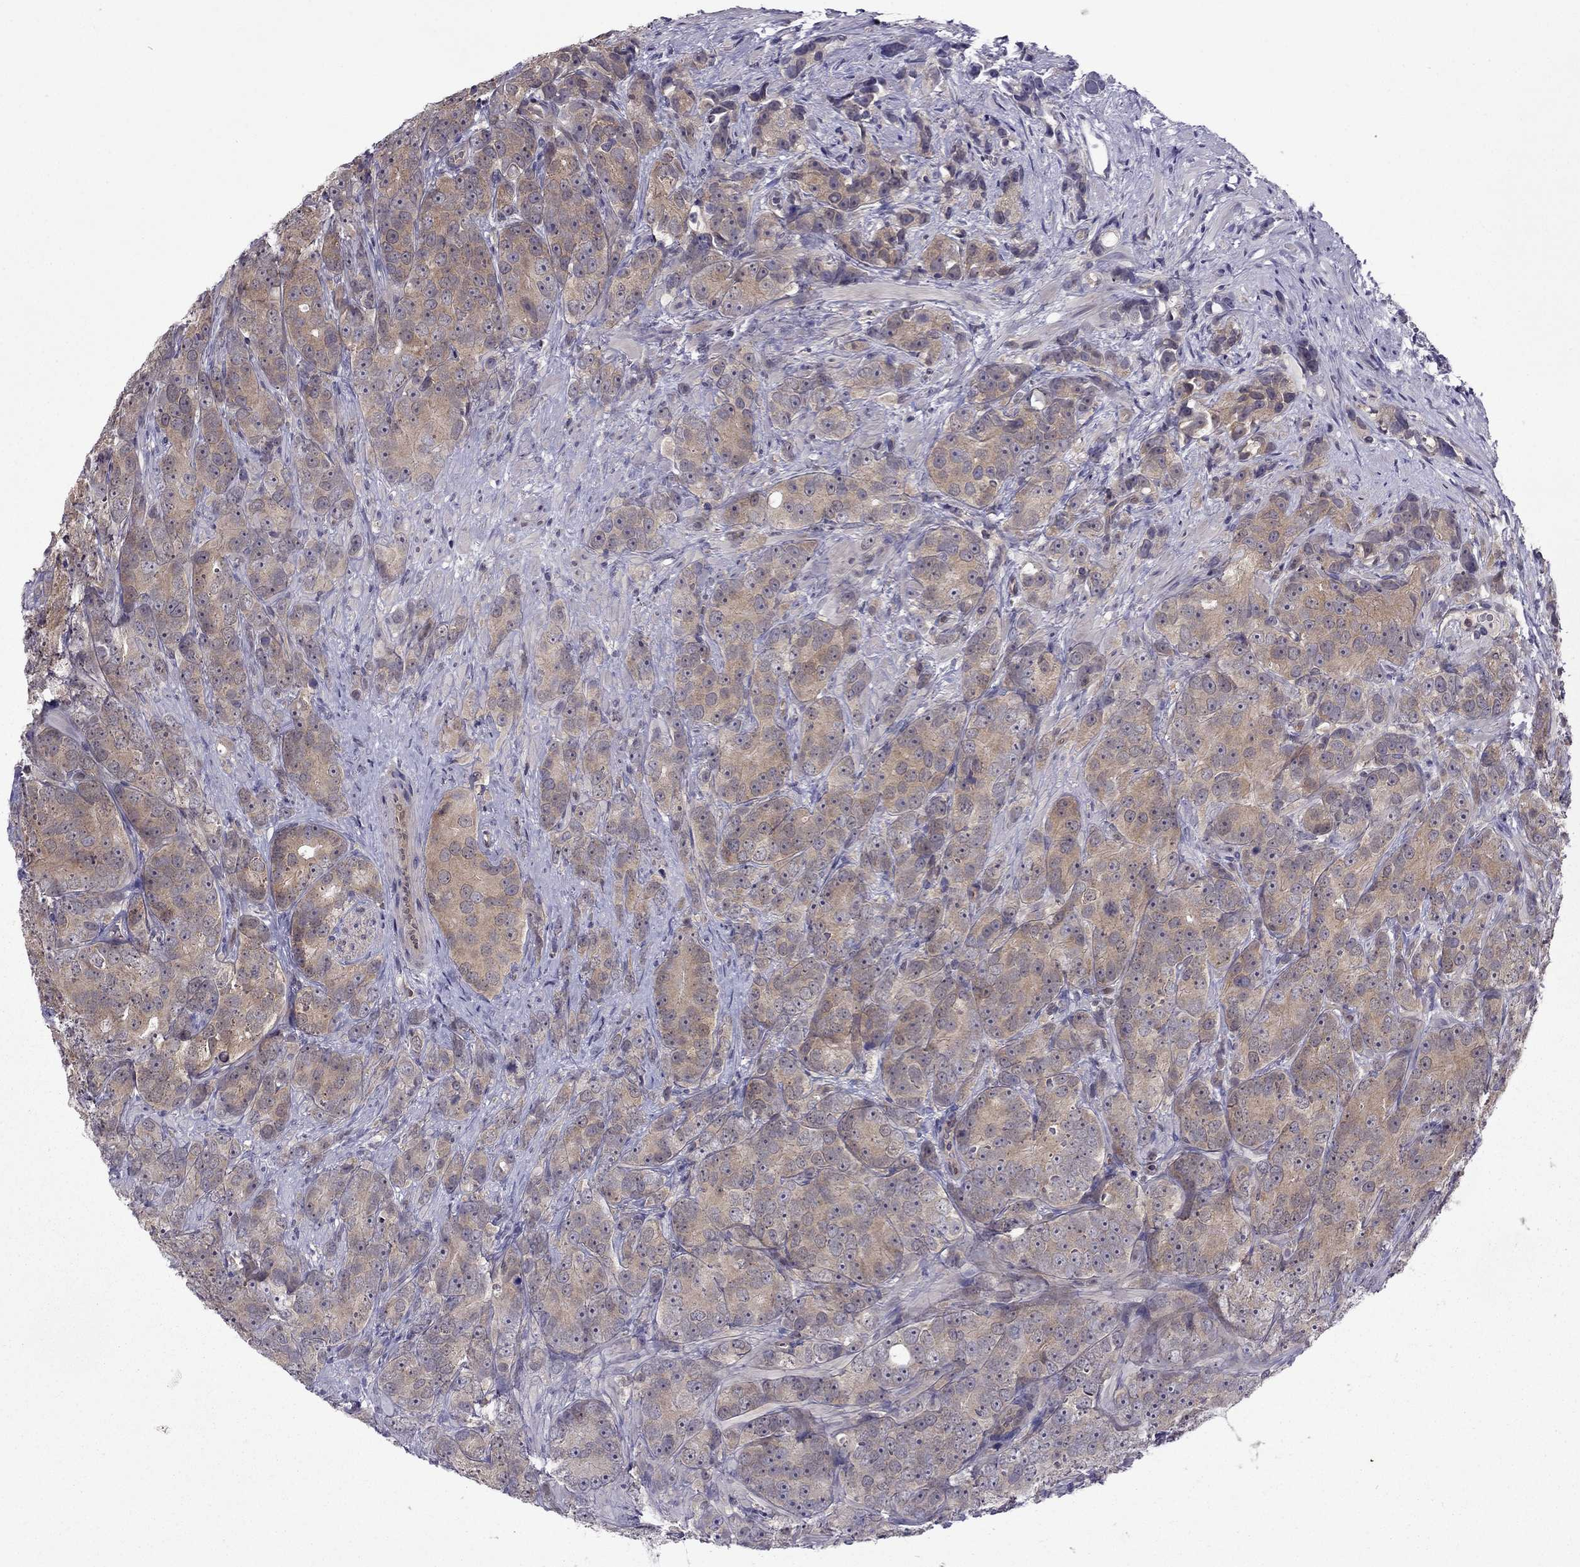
{"staining": {"intensity": "moderate", "quantity": ">75%", "location": "cytoplasmic/membranous"}, "tissue": "prostate cancer", "cell_type": "Tumor cells", "image_type": "cancer", "snomed": [{"axis": "morphology", "description": "Adenocarcinoma, High grade"}, {"axis": "topography", "description": "Prostate"}], "caption": "This is a micrograph of immunohistochemistry (IHC) staining of prostate cancer (high-grade adenocarcinoma), which shows moderate positivity in the cytoplasmic/membranous of tumor cells.", "gene": "CDK5", "patient": {"sex": "male", "age": 90}}